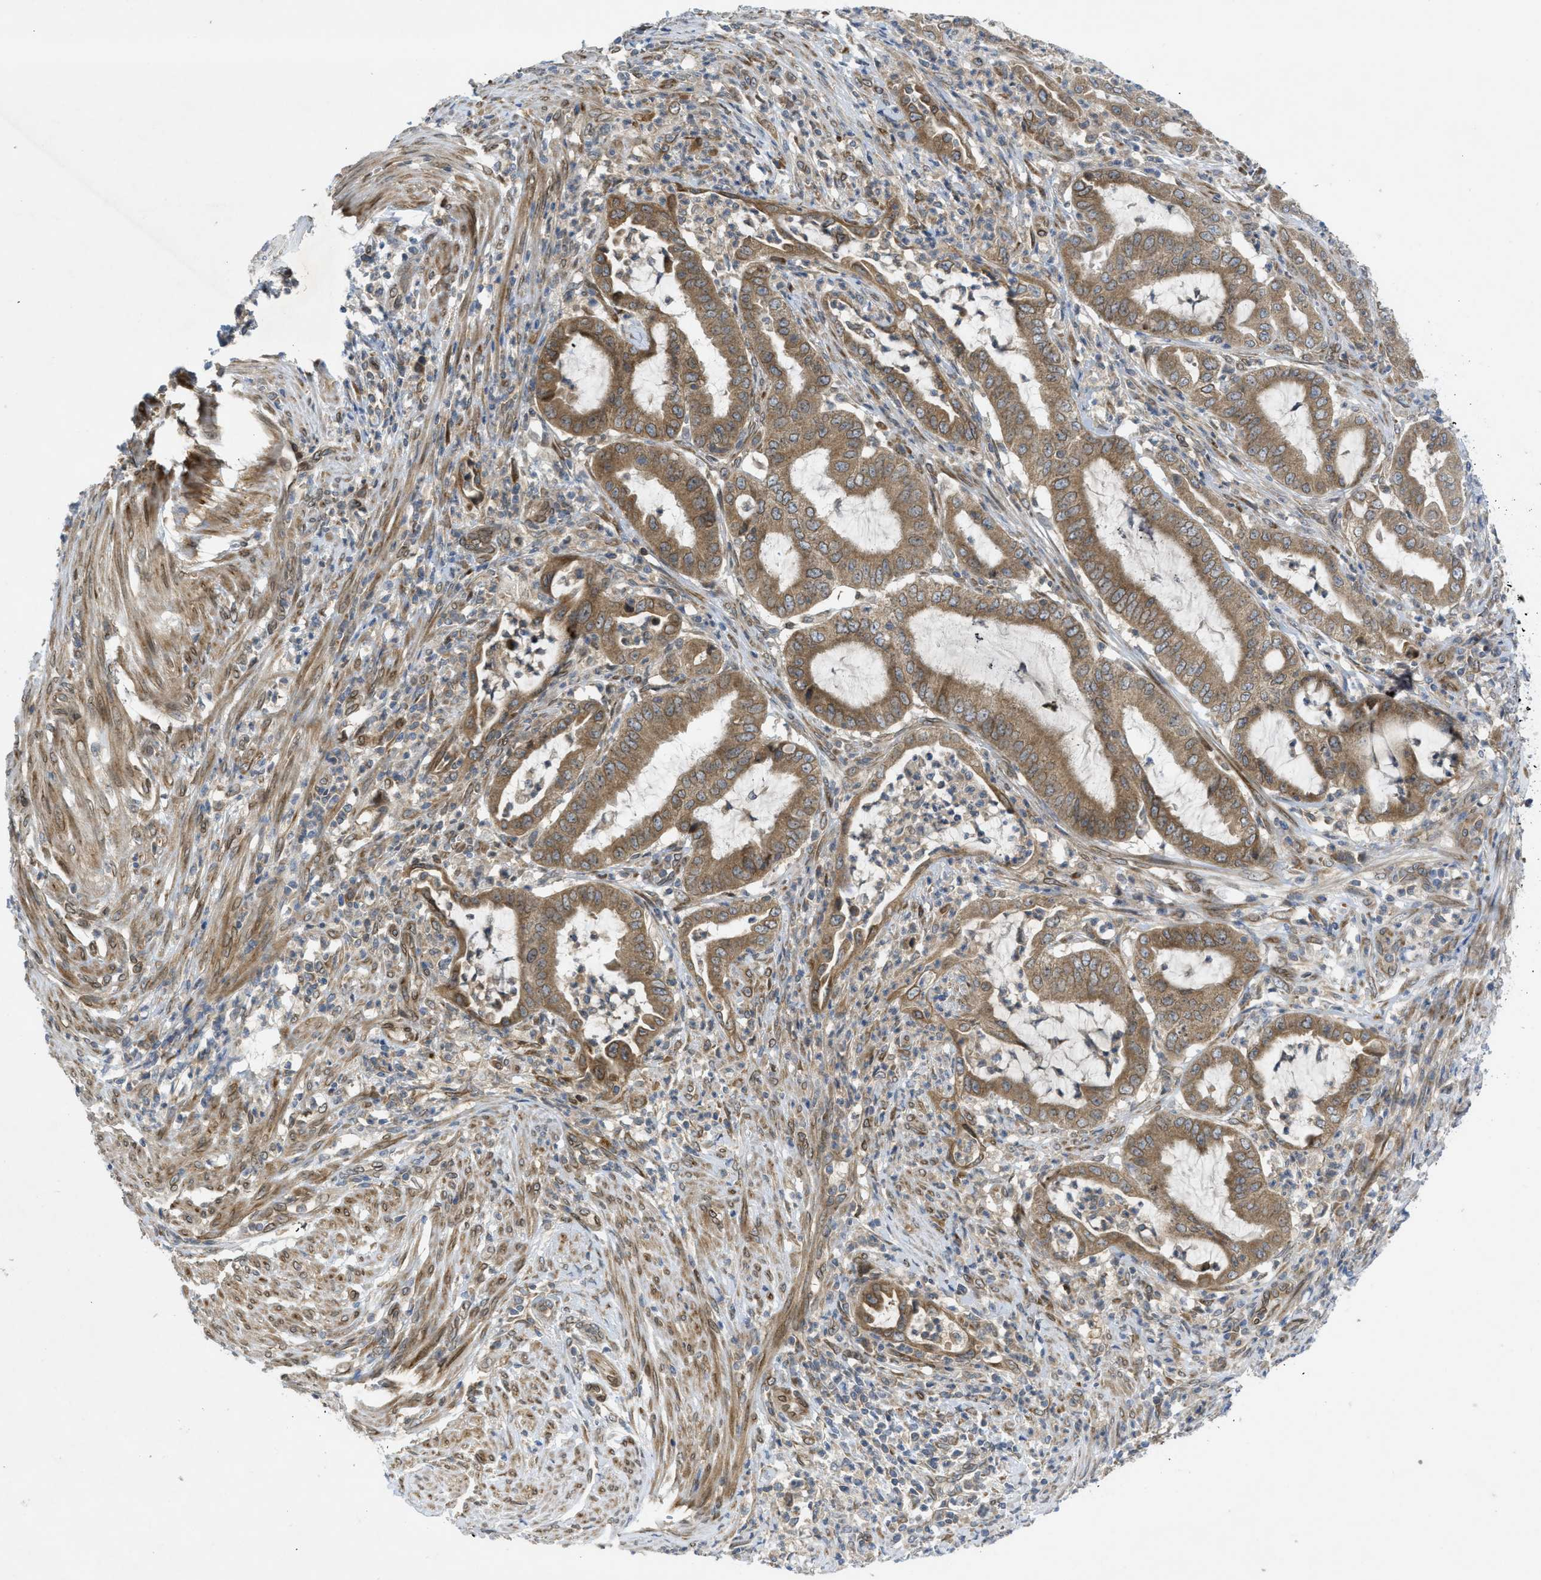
{"staining": {"intensity": "moderate", "quantity": ">75%", "location": "cytoplasmic/membranous"}, "tissue": "endometrial cancer", "cell_type": "Tumor cells", "image_type": "cancer", "snomed": [{"axis": "morphology", "description": "Adenocarcinoma, NOS"}, {"axis": "topography", "description": "Endometrium"}], "caption": "Protein staining of adenocarcinoma (endometrial) tissue displays moderate cytoplasmic/membranous expression in approximately >75% of tumor cells.", "gene": "EIF2AK3", "patient": {"sex": "female", "age": 70}}